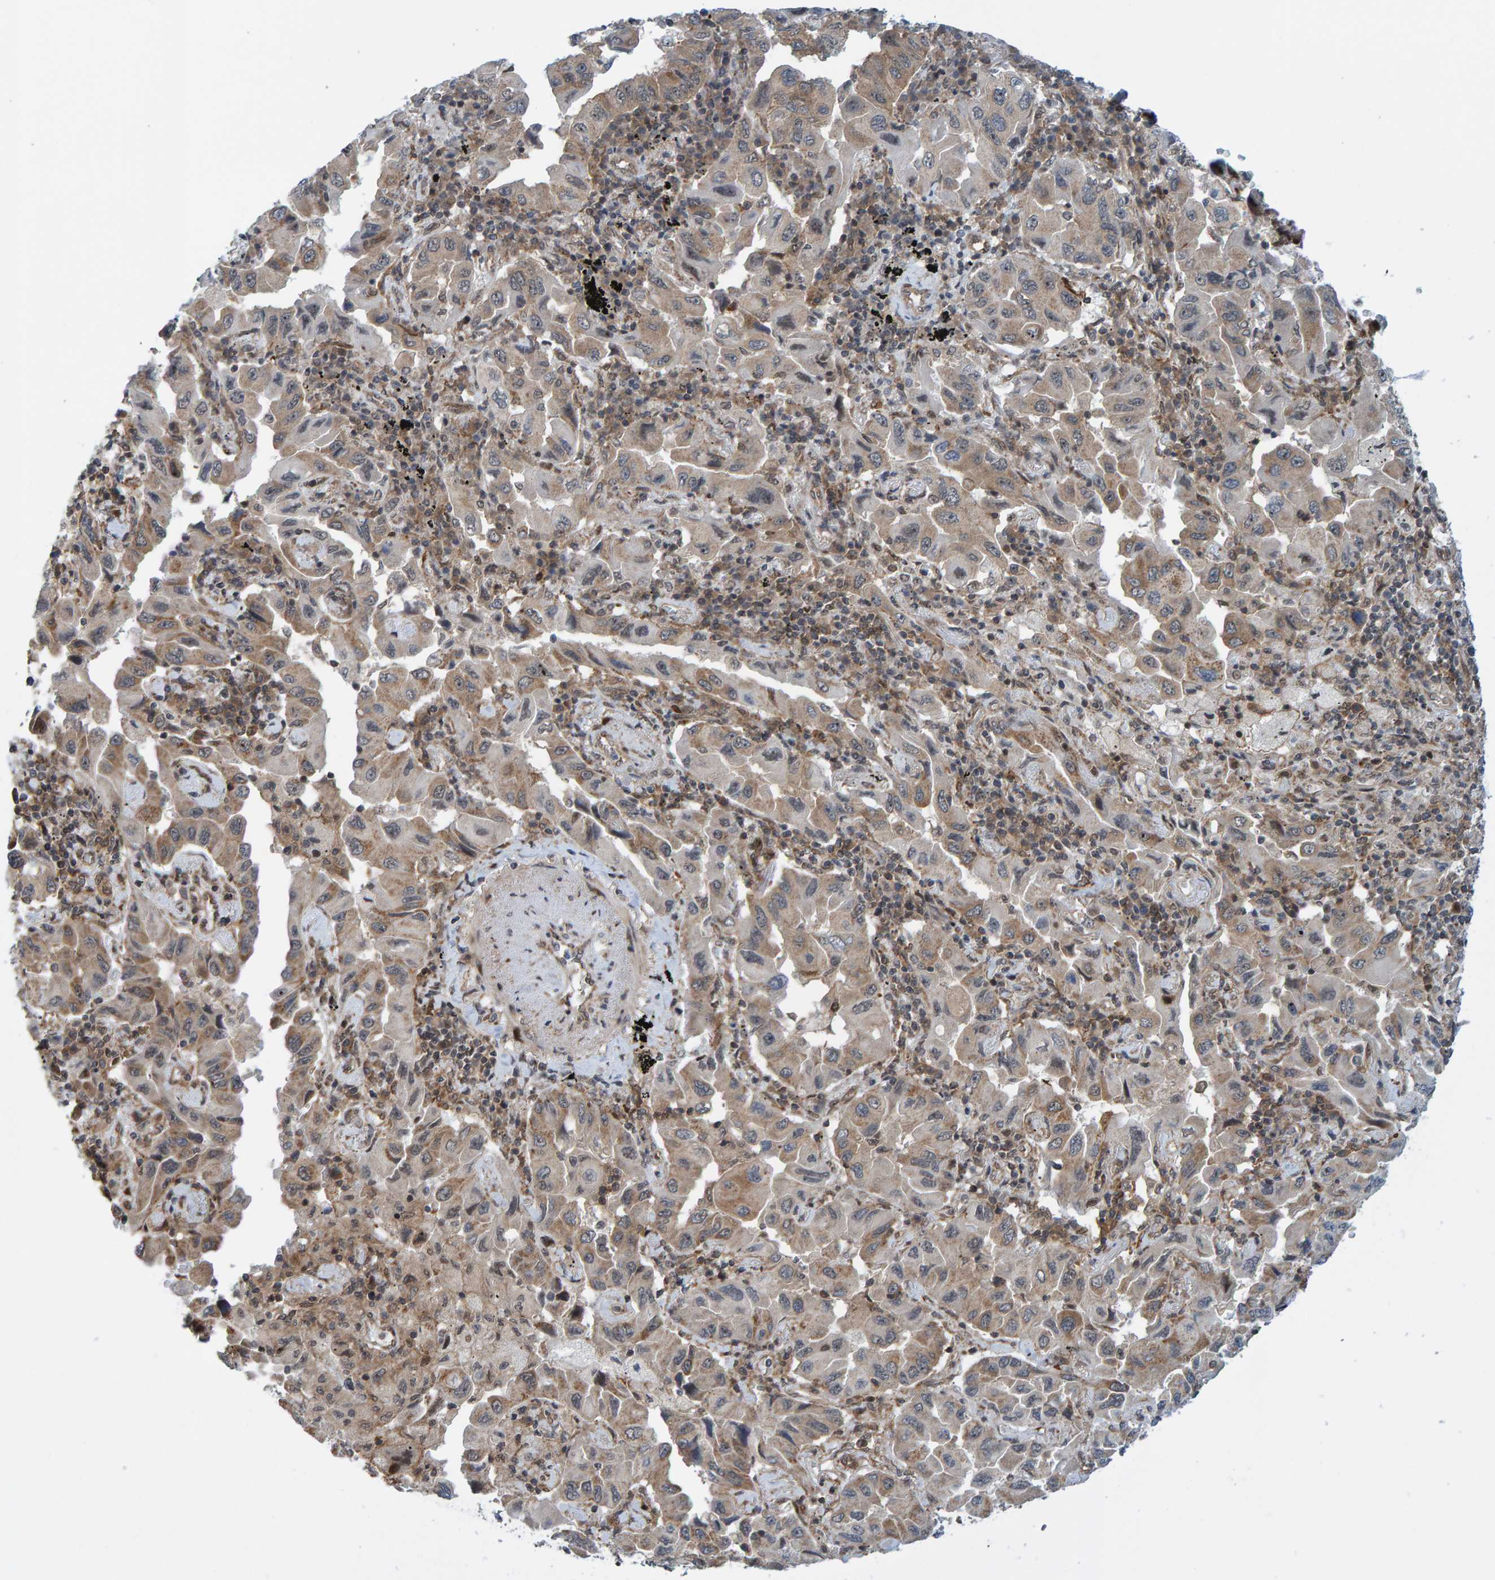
{"staining": {"intensity": "weak", "quantity": "25%-75%", "location": "cytoplasmic/membranous"}, "tissue": "lung cancer", "cell_type": "Tumor cells", "image_type": "cancer", "snomed": [{"axis": "morphology", "description": "Adenocarcinoma, NOS"}, {"axis": "topography", "description": "Lung"}], "caption": "This image shows adenocarcinoma (lung) stained with IHC to label a protein in brown. The cytoplasmic/membranous of tumor cells show weak positivity for the protein. Nuclei are counter-stained blue.", "gene": "ZNF366", "patient": {"sex": "female", "age": 65}}